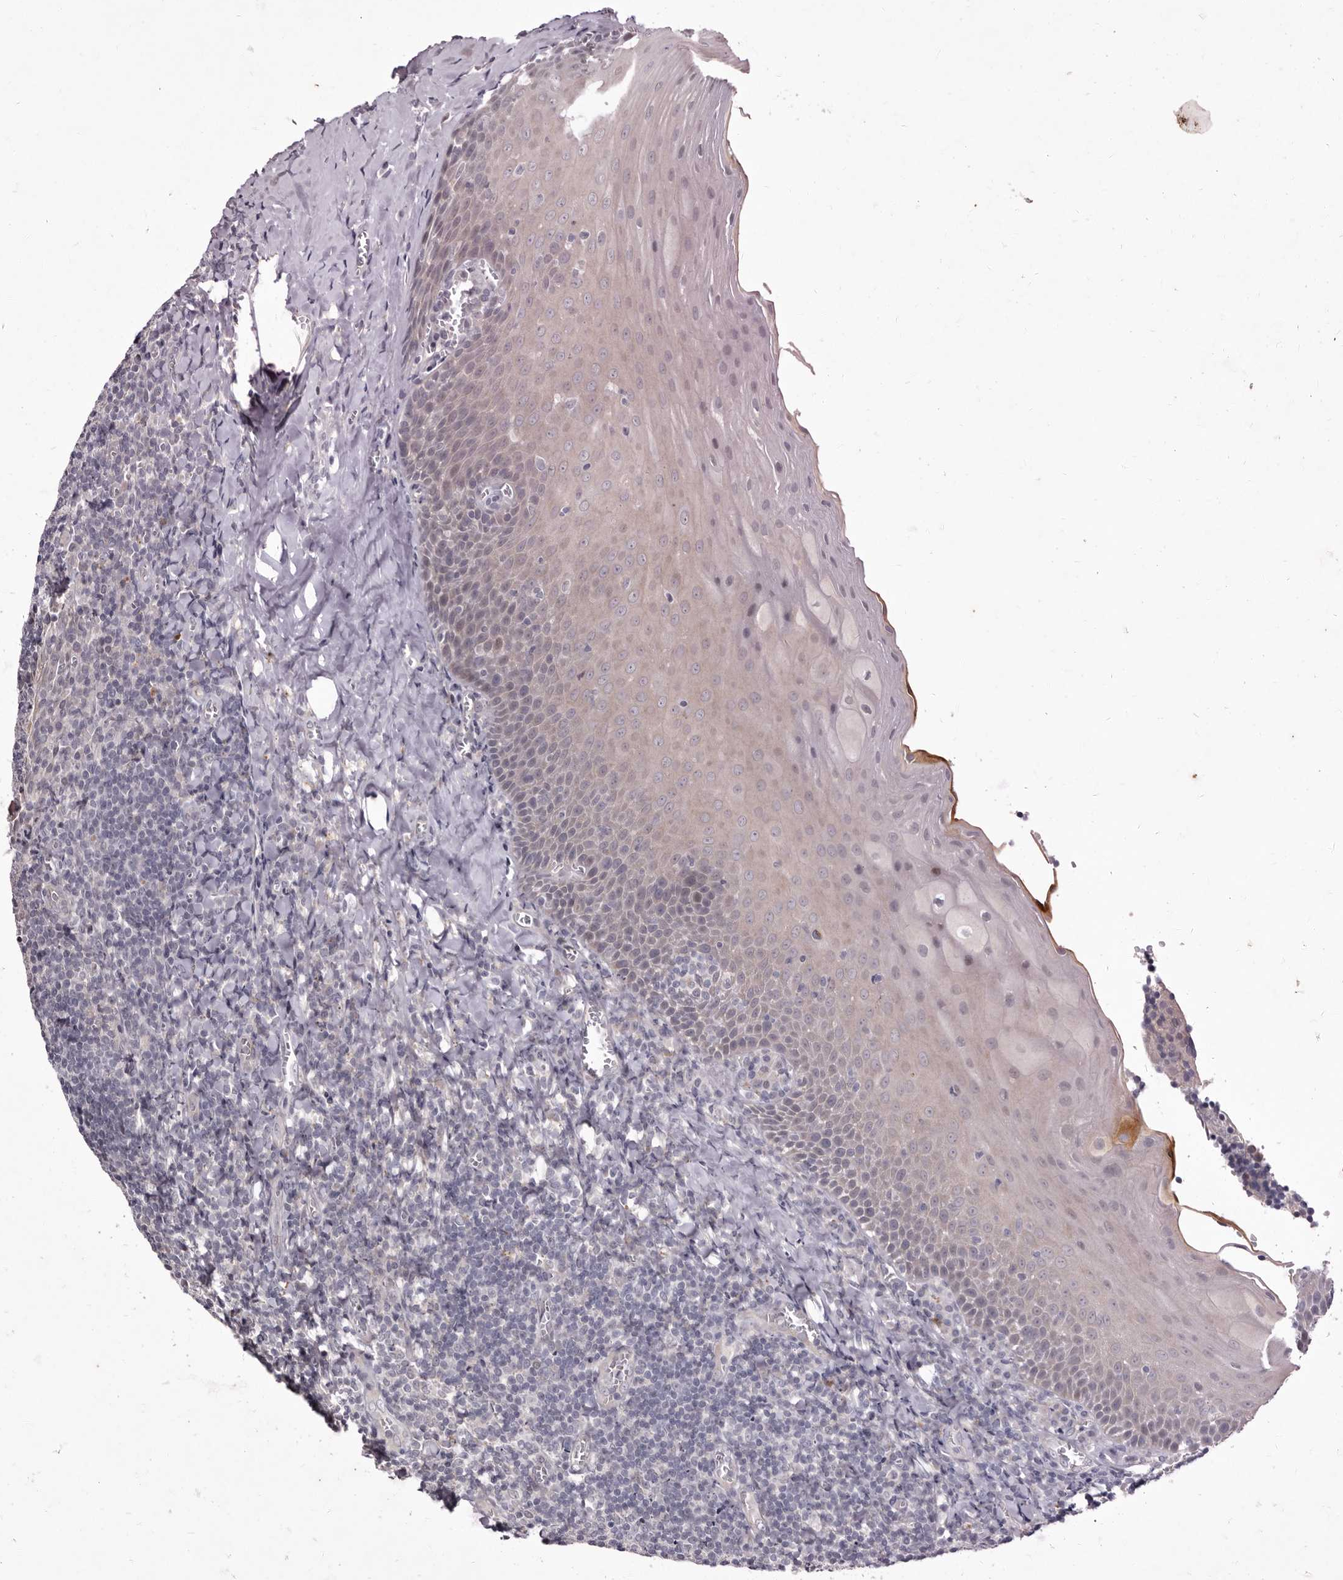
{"staining": {"intensity": "negative", "quantity": "none", "location": "none"}, "tissue": "tonsil", "cell_type": "Germinal center cells", "image_type": "normal", "snomed": [{"axis": "morphology", "description": "Normal tissue, NOS"}, {"axis": "topography", "description": "Tonsil"}], "caption": "A micrograph of tonsil stained for a protein reveals no brown staining in germinal center cells. (Stains: DAB immunohistochemistry with hematoxylin counter stain, Microscopy: brightfield microscopy at high magnification).", "gene": "GARNL3", "patient": {"sex": "male", "age": 27}}